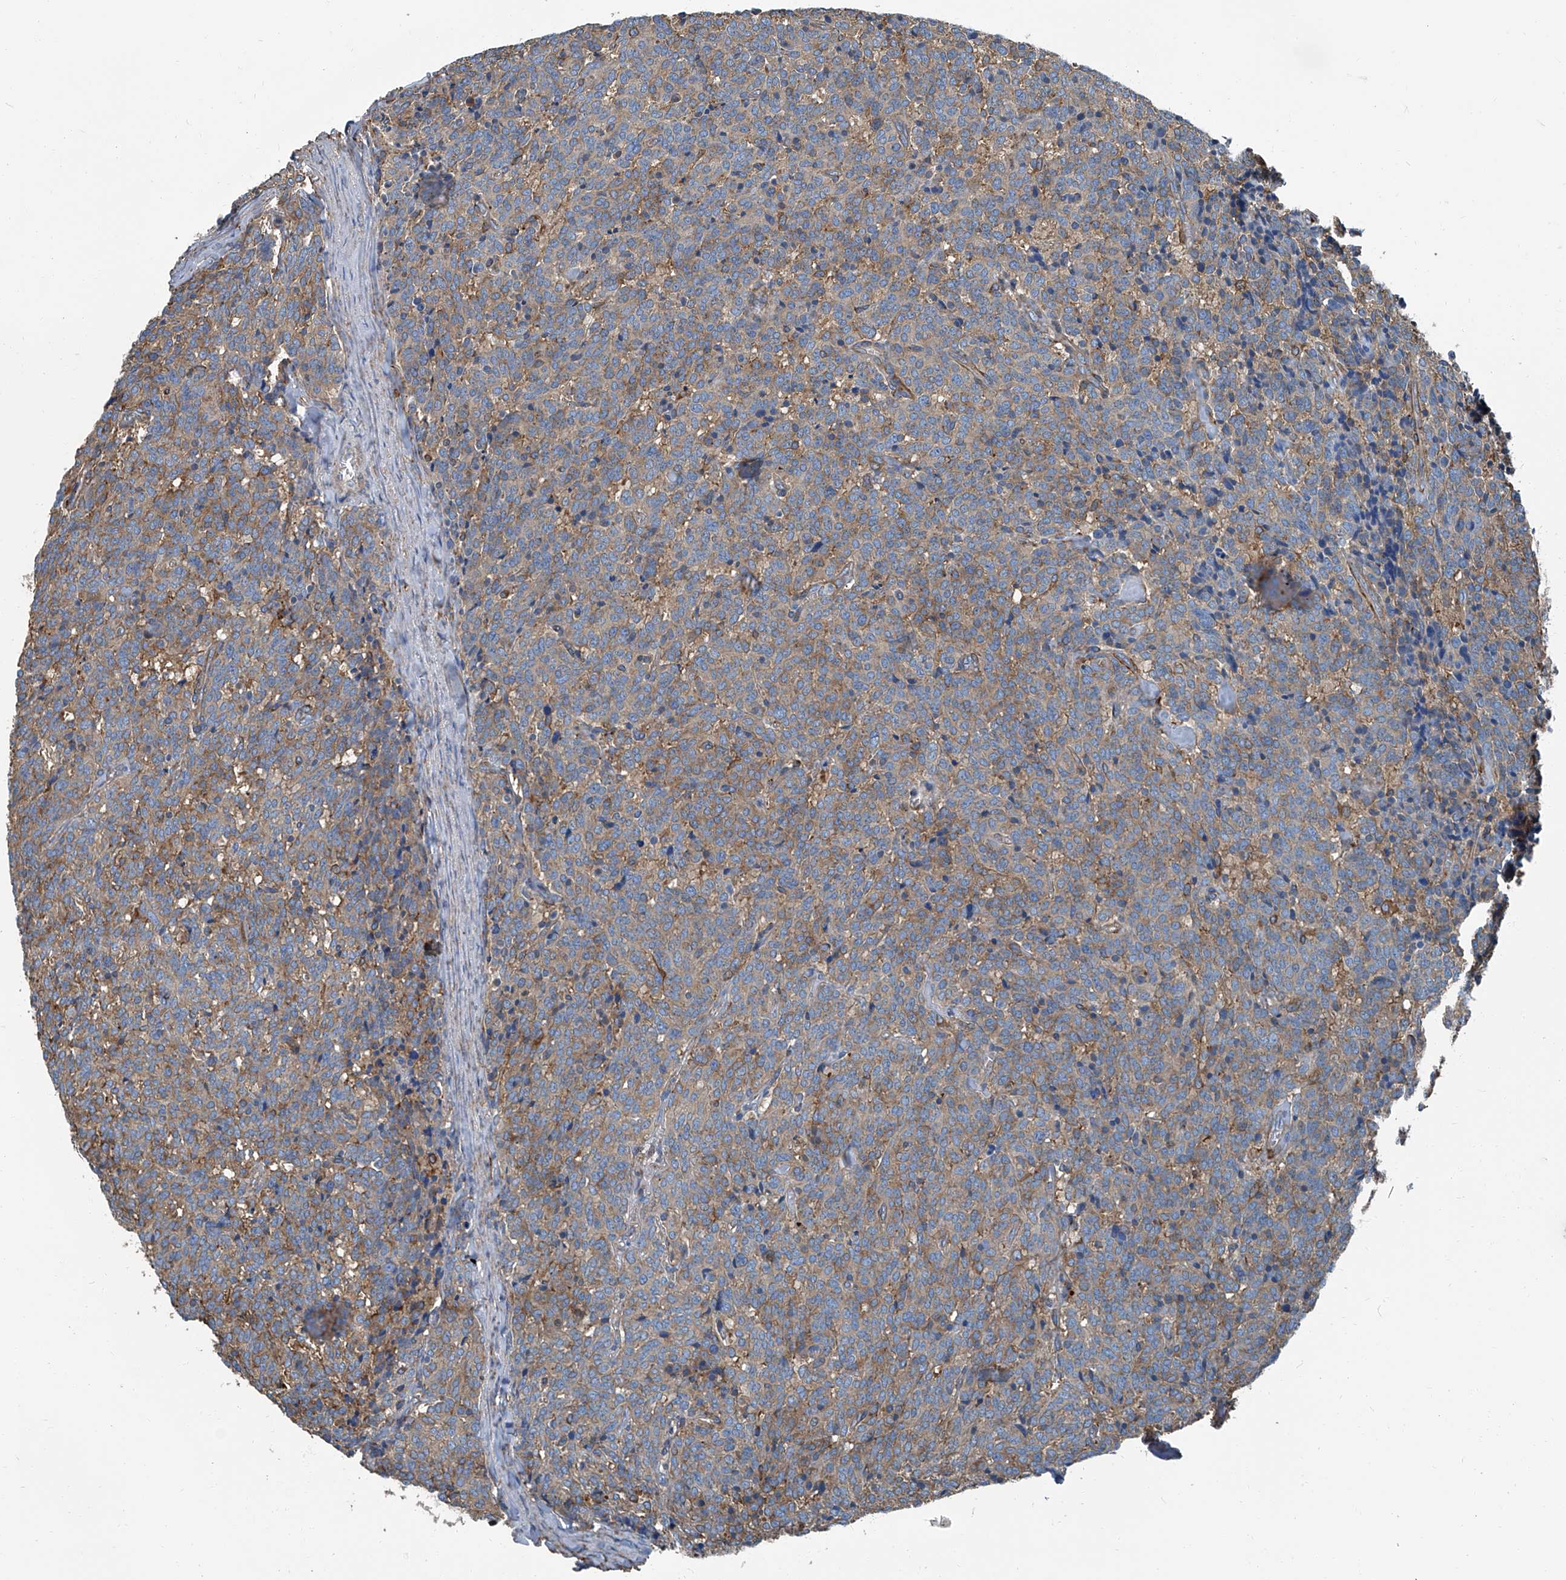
{"staining": {"intensity": "moderate", "quantity": "25%-75%", "location": "cytoplasmic/membranous"}, "tissue": "carcinoid", "cell_type": "Tumor cells", "image_type": "cancer", "snomed": [{"axis": "morphology", "description": "Carcinoid, malignant, NOS"}, {"axis": "topography", "description": "Lung"}], "caption": "Immunohistochemistry (IHC) (DAB (3,3'-diaminobenzidine)) staining of malignant carcinoid exhibits moderate cytoplasmic/membranous protein positivity in approximately 25%-75% of tumor cells. Using DAB (brown) and hematoxylin (blue) stains, captured at high magnification using brightfield microscopy.", "gene": "SEPTIN7", "patient": {"sex": "female", "age": 46}}